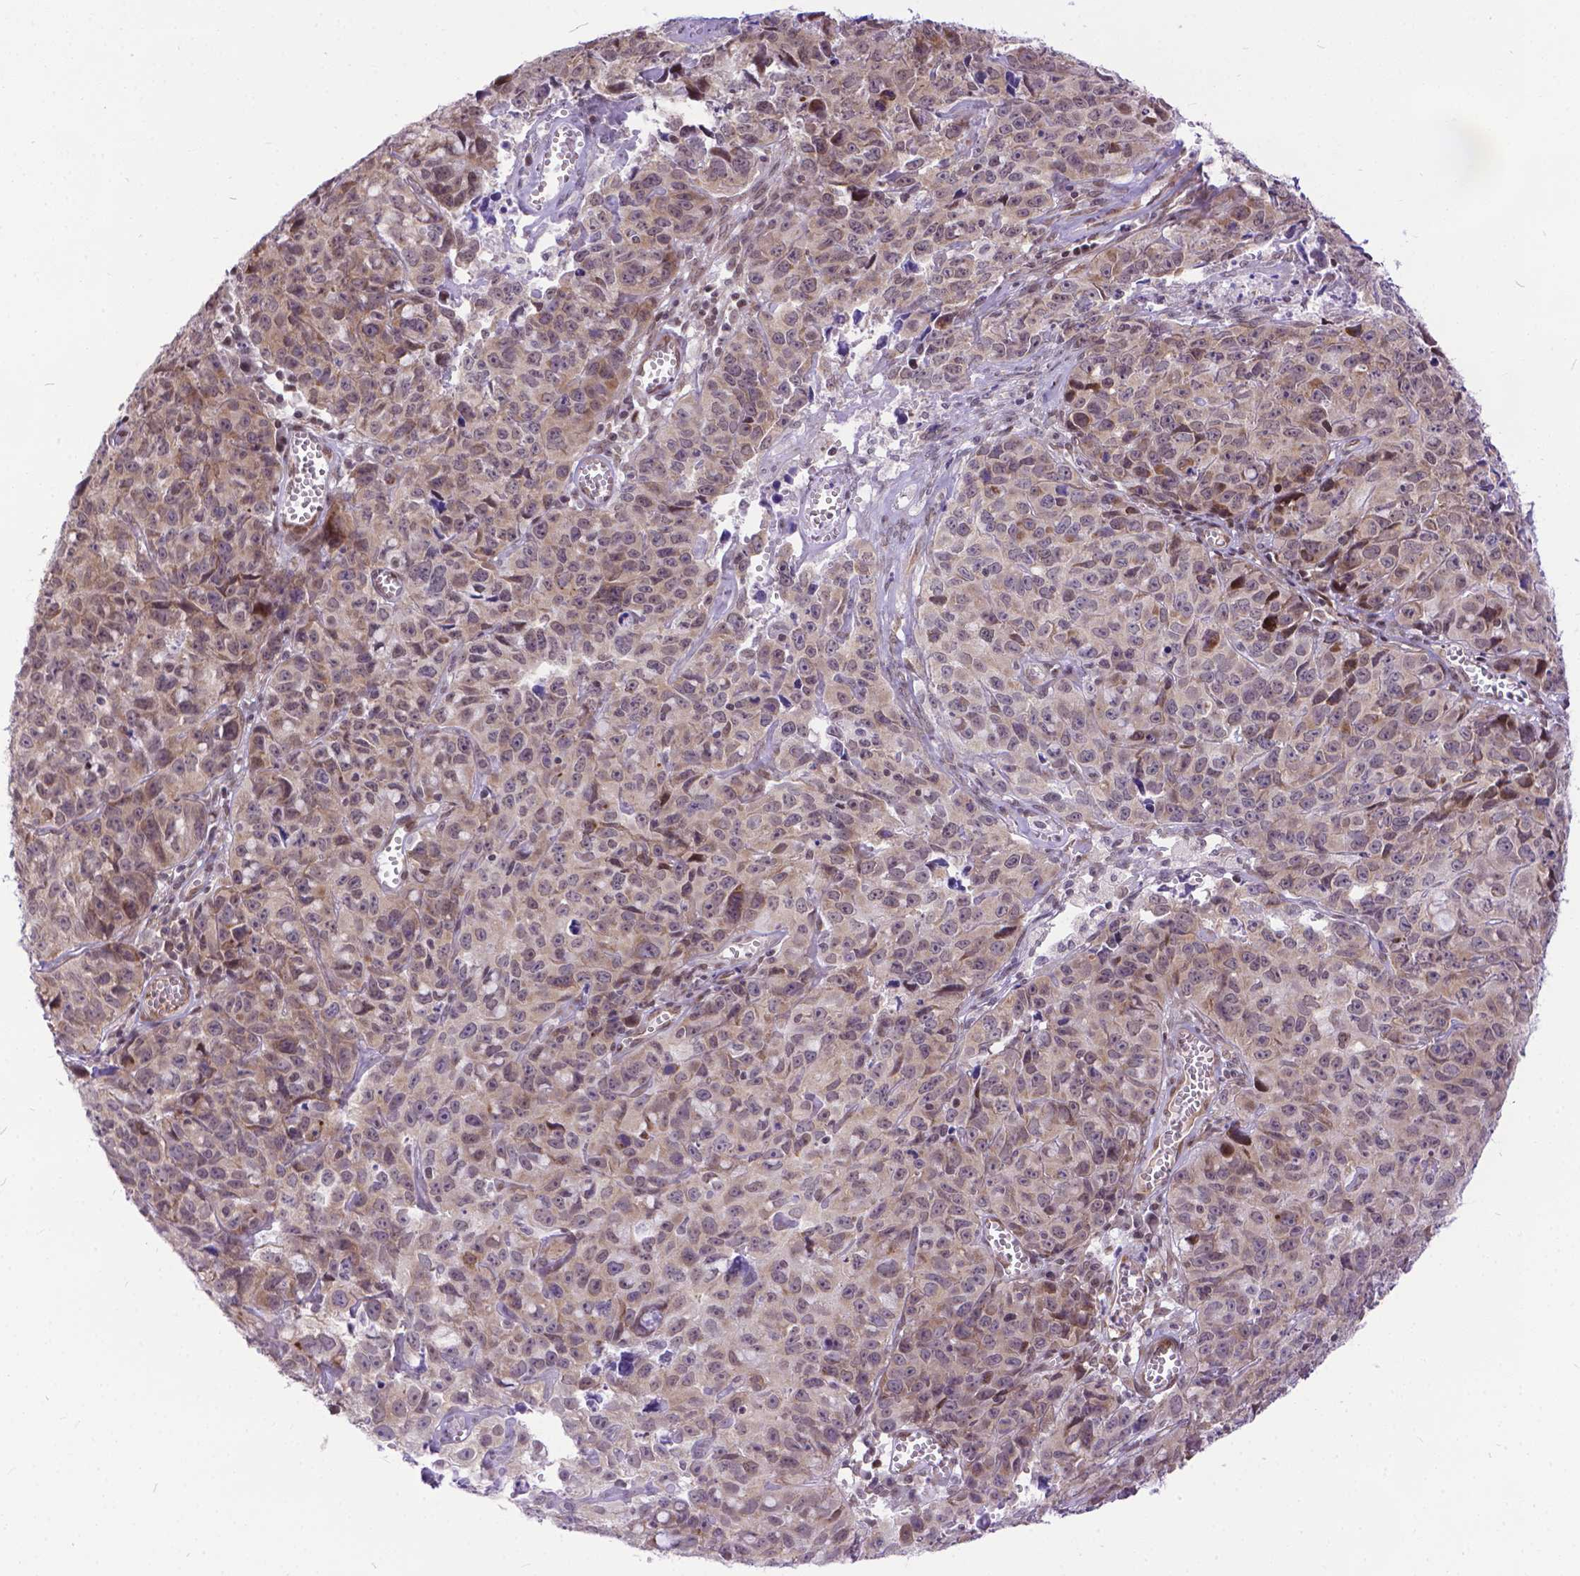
{"staining": {"intensity": "weak", "quantity": "25%-75%", "location": "cytoplasmic/membranous,nuclear"}, "tissue": "cervical cancer", "cell_type": "Tumor cells", "image_type": "cancer", "snomed": [{"axis": "morphology", "description": "Squamous cell carcinoma, NOS"}, {"axis": "topography", "description": "Cervix"}], "caption": "Weak cytoplasmic/membranous and nuclear positivity for a protein is appreciated in about 25%-75% of tumor cells of squamous cell carcinoma (cervical) using IHC.", "gene": "FAM124B", "patient": {"sex": "female", "age": 28}}